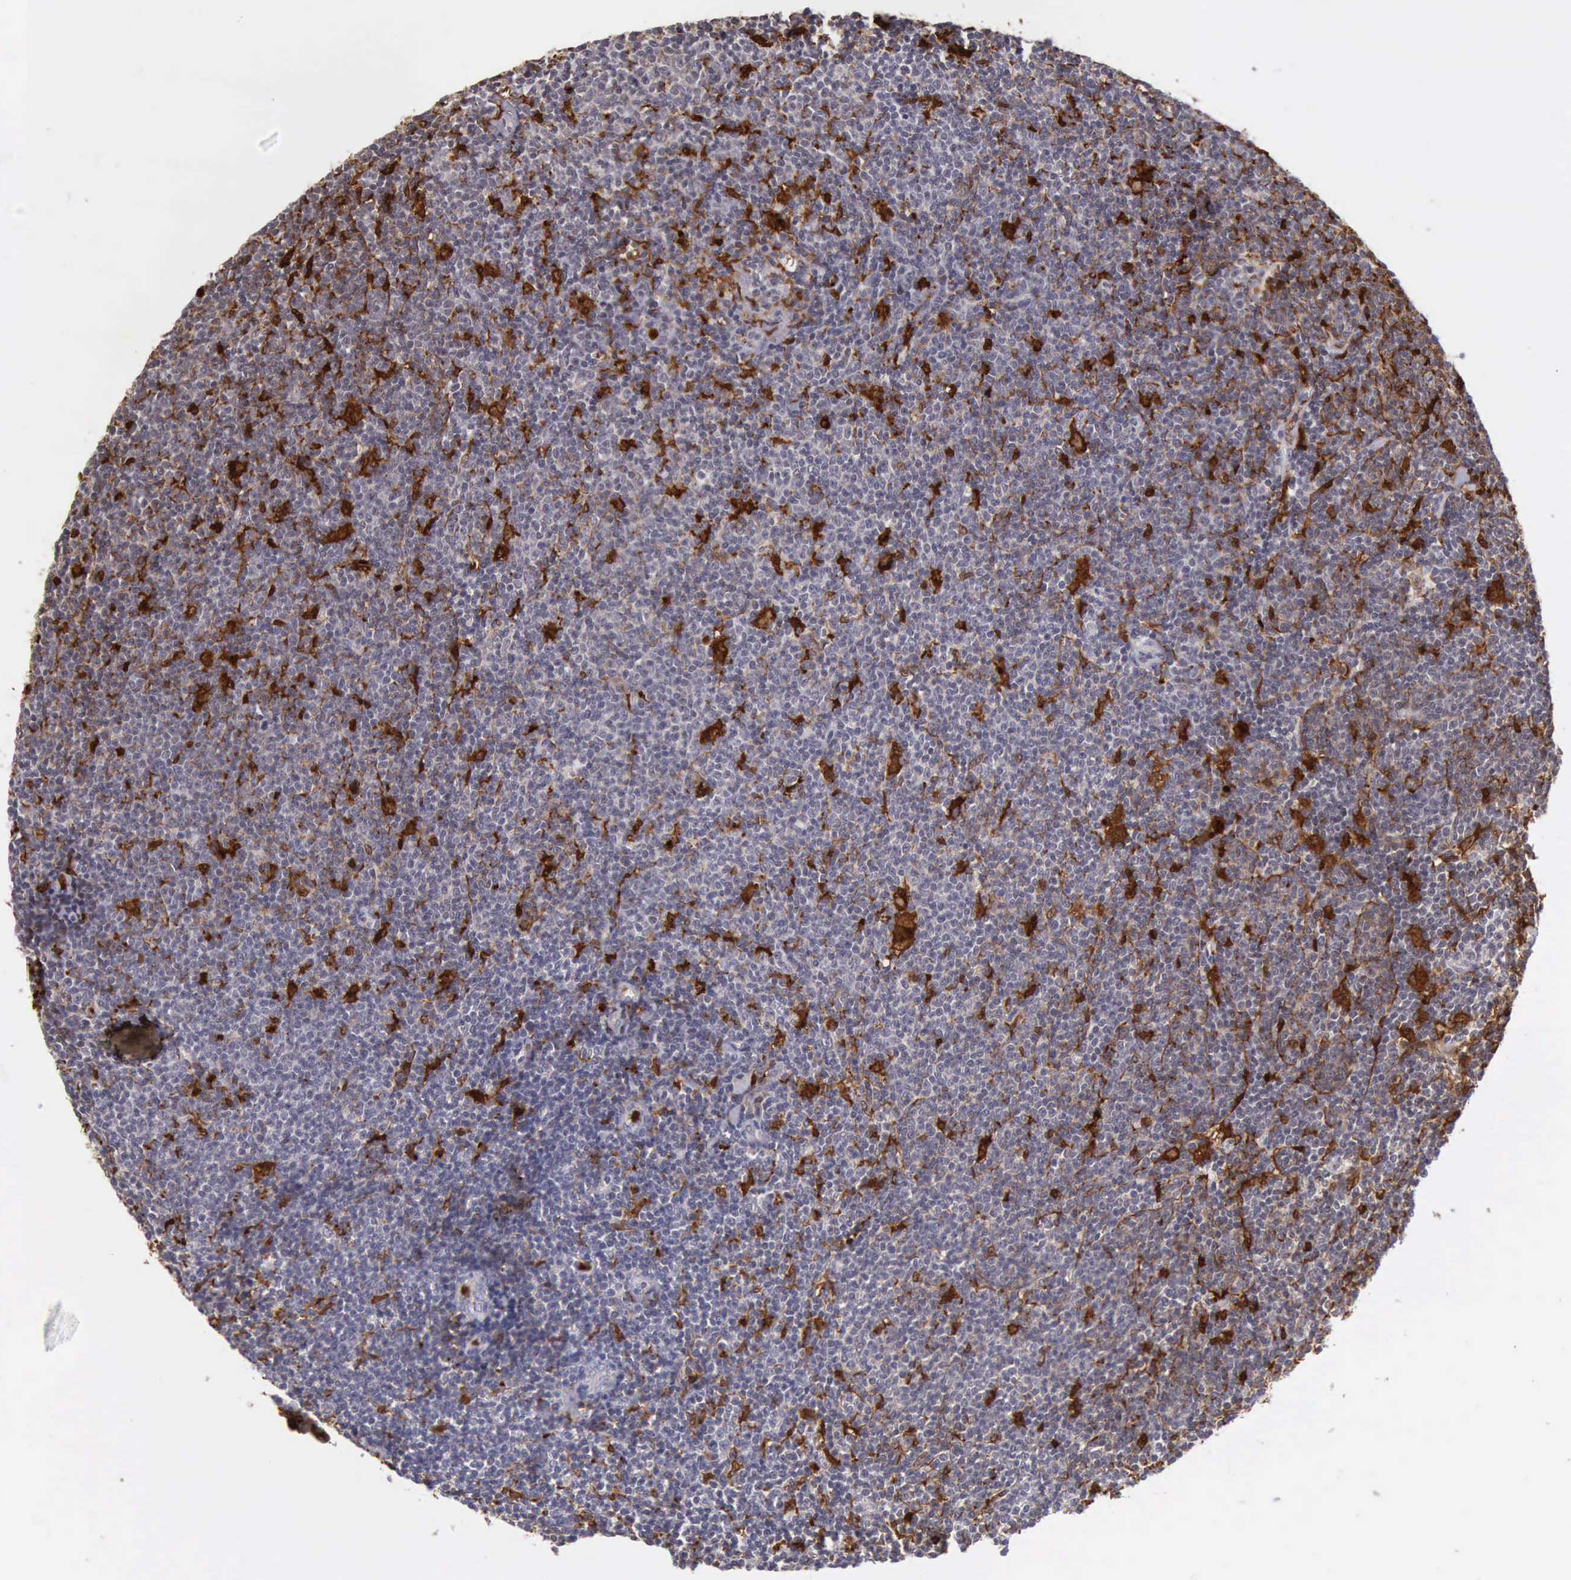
{"staining": {"intensity": "negative", "quantity": "none", "location": "none"}, "tissue": "lymphoma", "cell_type": "Tumor cells", "image_type": "cancer", "snomed": [{"axis": "morphology", "description": "Malignant lymphoma, non-Hodgkin's type, Low grade"}, {"axis": "topography", "description": "Lymph node"}], "caption": "Human lymphoma stained for a protein using immunohistochemistry reveals no expression in tumor cells.", "gene": "CSTA", "patient": {"sex": "male", "age": 65}}